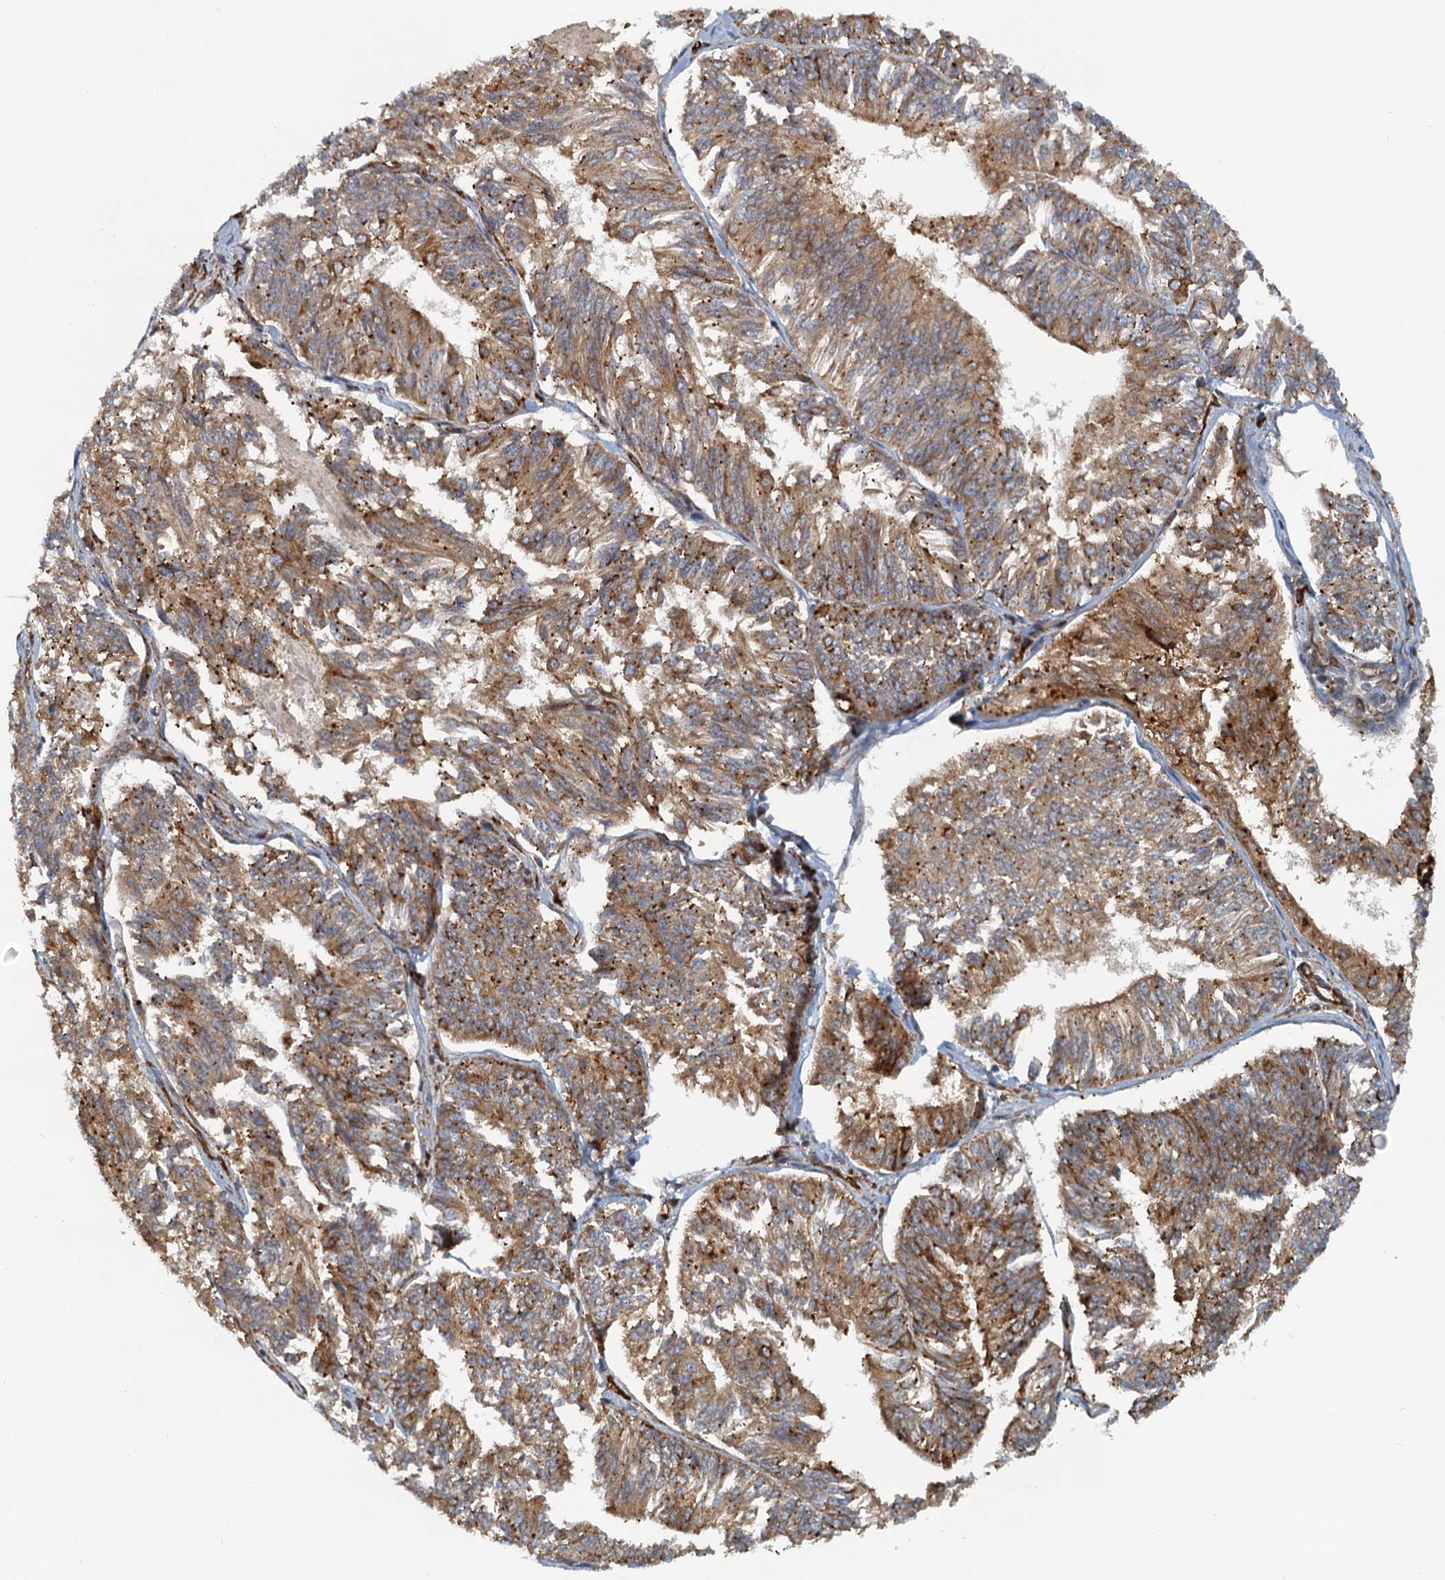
{"staining": {"intensity": "strong", "quantity": ">75%", "location": "cytoplasmic/membranous"}, "tissue": "endometrial cancer", "cell_type": "Tumor cells", "image_type": "cancer", "snomed": [{"axis": "morphology", "description": "Adenocarcinoma, NOS"}, {"axis": "topography", "description": "Endometrium"}], "caption": "IHC of human adenocarcinoma (endometrial) reveals high levels of strong cytoplasmic/membranous positivity in approximately >75% of tumor cells. Immunohistochemistry stains the protein in brown and the nuclei are stained blue.", "gene": "NIPAL3", "patient": {"sex": "female", "age": 58}}